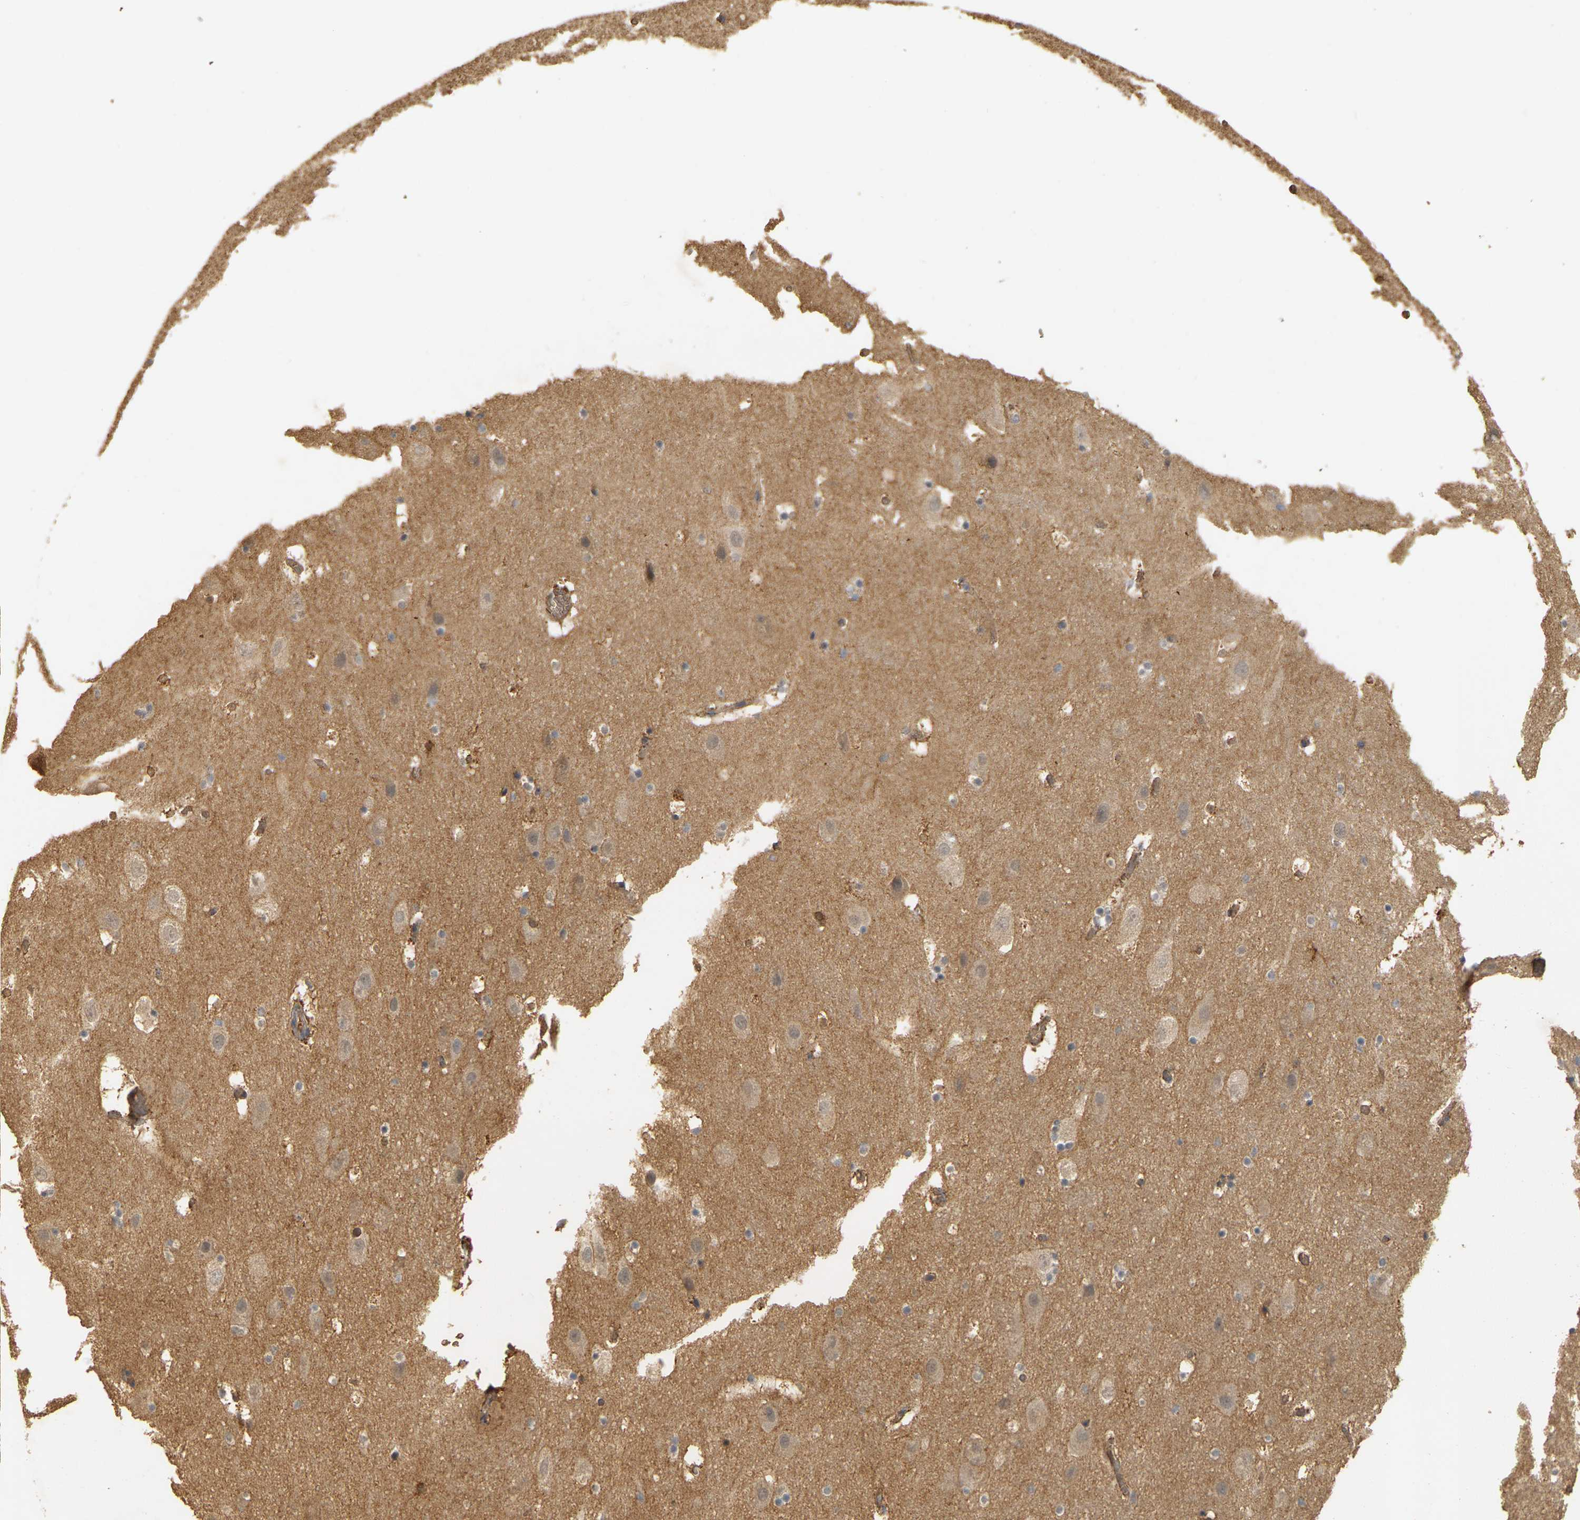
{"staining": {"intensity": "moderate", "quantity": "25%-75%", "location": "cytoplasmic/membranous"}, "tissue": "hippocampus", "cell_type": "Glial cells", "image_type": "normal", "snomed": [{"axis": "morphology", "description": "Normal tissue, NOS"}, {"axis": "topography", "description": "Hippocampus"}], "caption": "Benign hippocampus was stained to show a protein in brown. There is medium levels of moderate cytoplasmic/membranous staining in approximately 25%-75% of glial cells.", "gene": "MEGF9", "patient": {"sex": "male", "age": 45}}